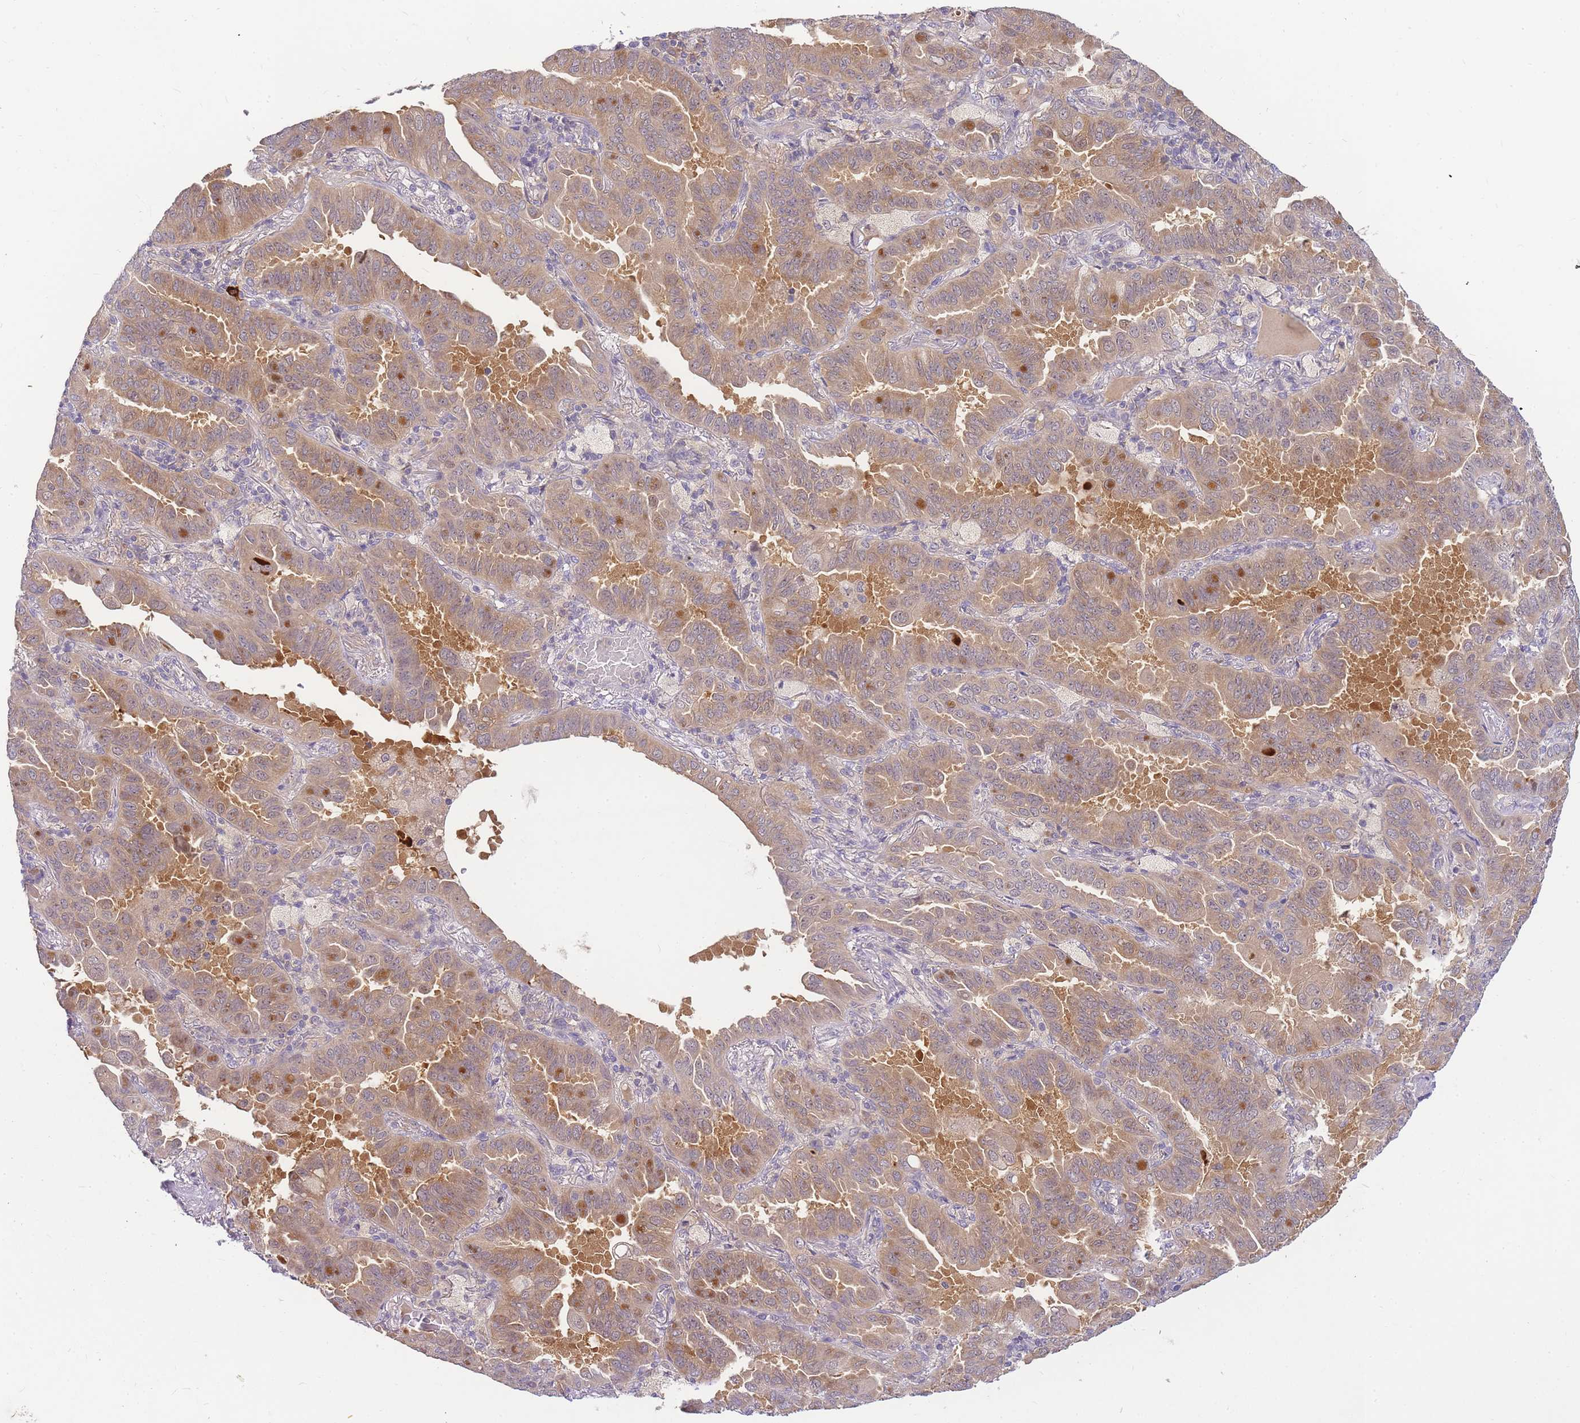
{"staining": {"intensity": "moderate", "quantity": ">75%", "location": "cytoplasmic/membranous"}, "tissue": "lung cancer", "cell_type": "Tumor cells", "image_type": "cancer", "snomed": [{"axis": "morphology", "description": "Adenocarcinoma, NOS"}, {"axis": "topography", "description": "Lung"}], "caption": "This histopathology image demonstrates immunohistochemistry (IHC) staining of human lung adenocarcinoma, with medium moderate cytoplasmic/membranous expression in approximately >75% of tumor cells.", "gene": "ZNF577", "patient": {"sex": "male", "age": 64}}